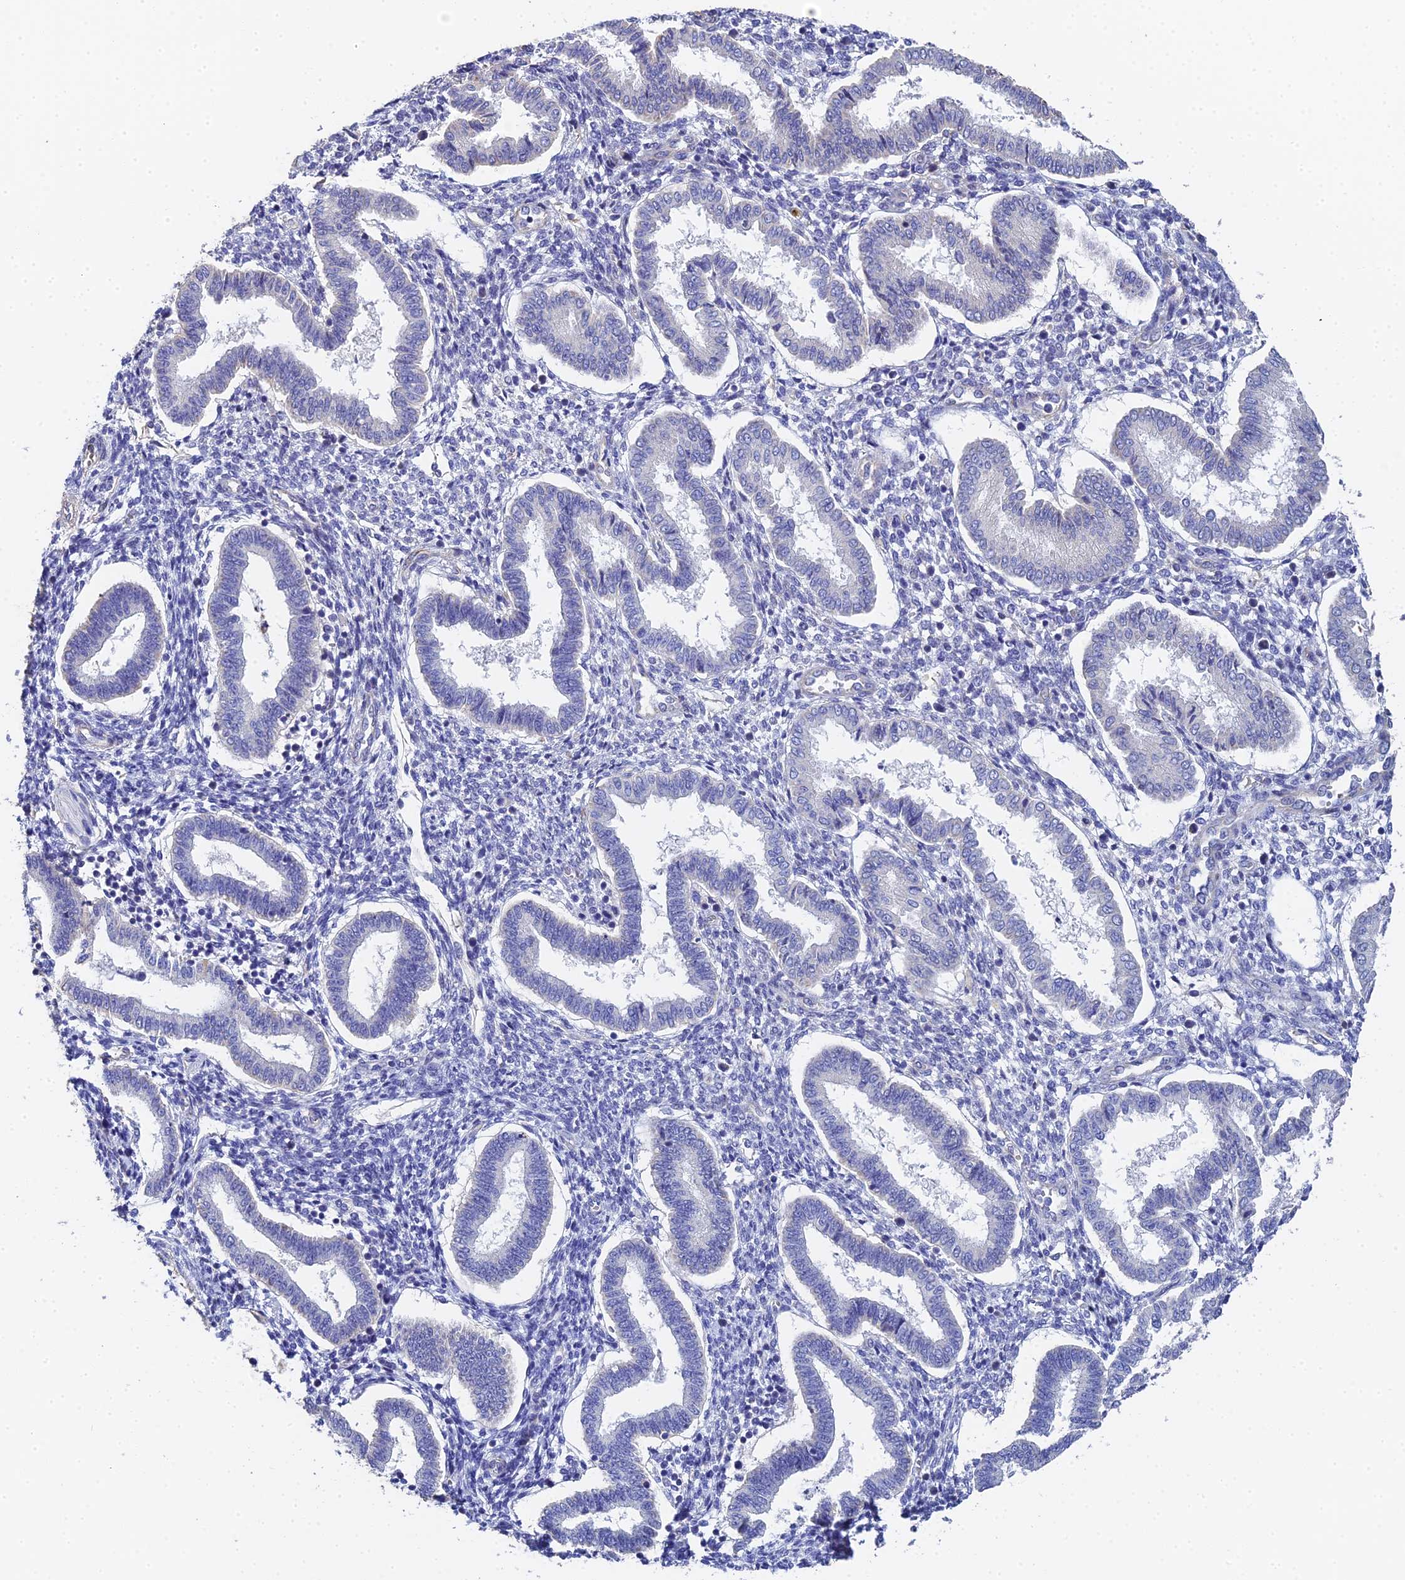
{"staining": {"intensity": "negative", "quantity": "none", "location": "none"}, "tissue": "endometrium", "cell_type": "Cells in endometrial stroma", "image_type": "normal", "snomed": [{"axis": "morphology", "description": "Normal tissue, NOS"}, {"axis": "topography", "description": "Endometrium"}], "caption": "Immunohistochemistry micrograph of normal endometrium: human endometrium stained with DAB (3,3'-diaminobenzidine) shows no significant protein positivity in cells in endometrial stroma. (DAB immunohistochemistry (IHC) with hematoxylin counter stain).", "gene": "ENSG00000268674", "patient": {"sex": "female", "age": 24}}